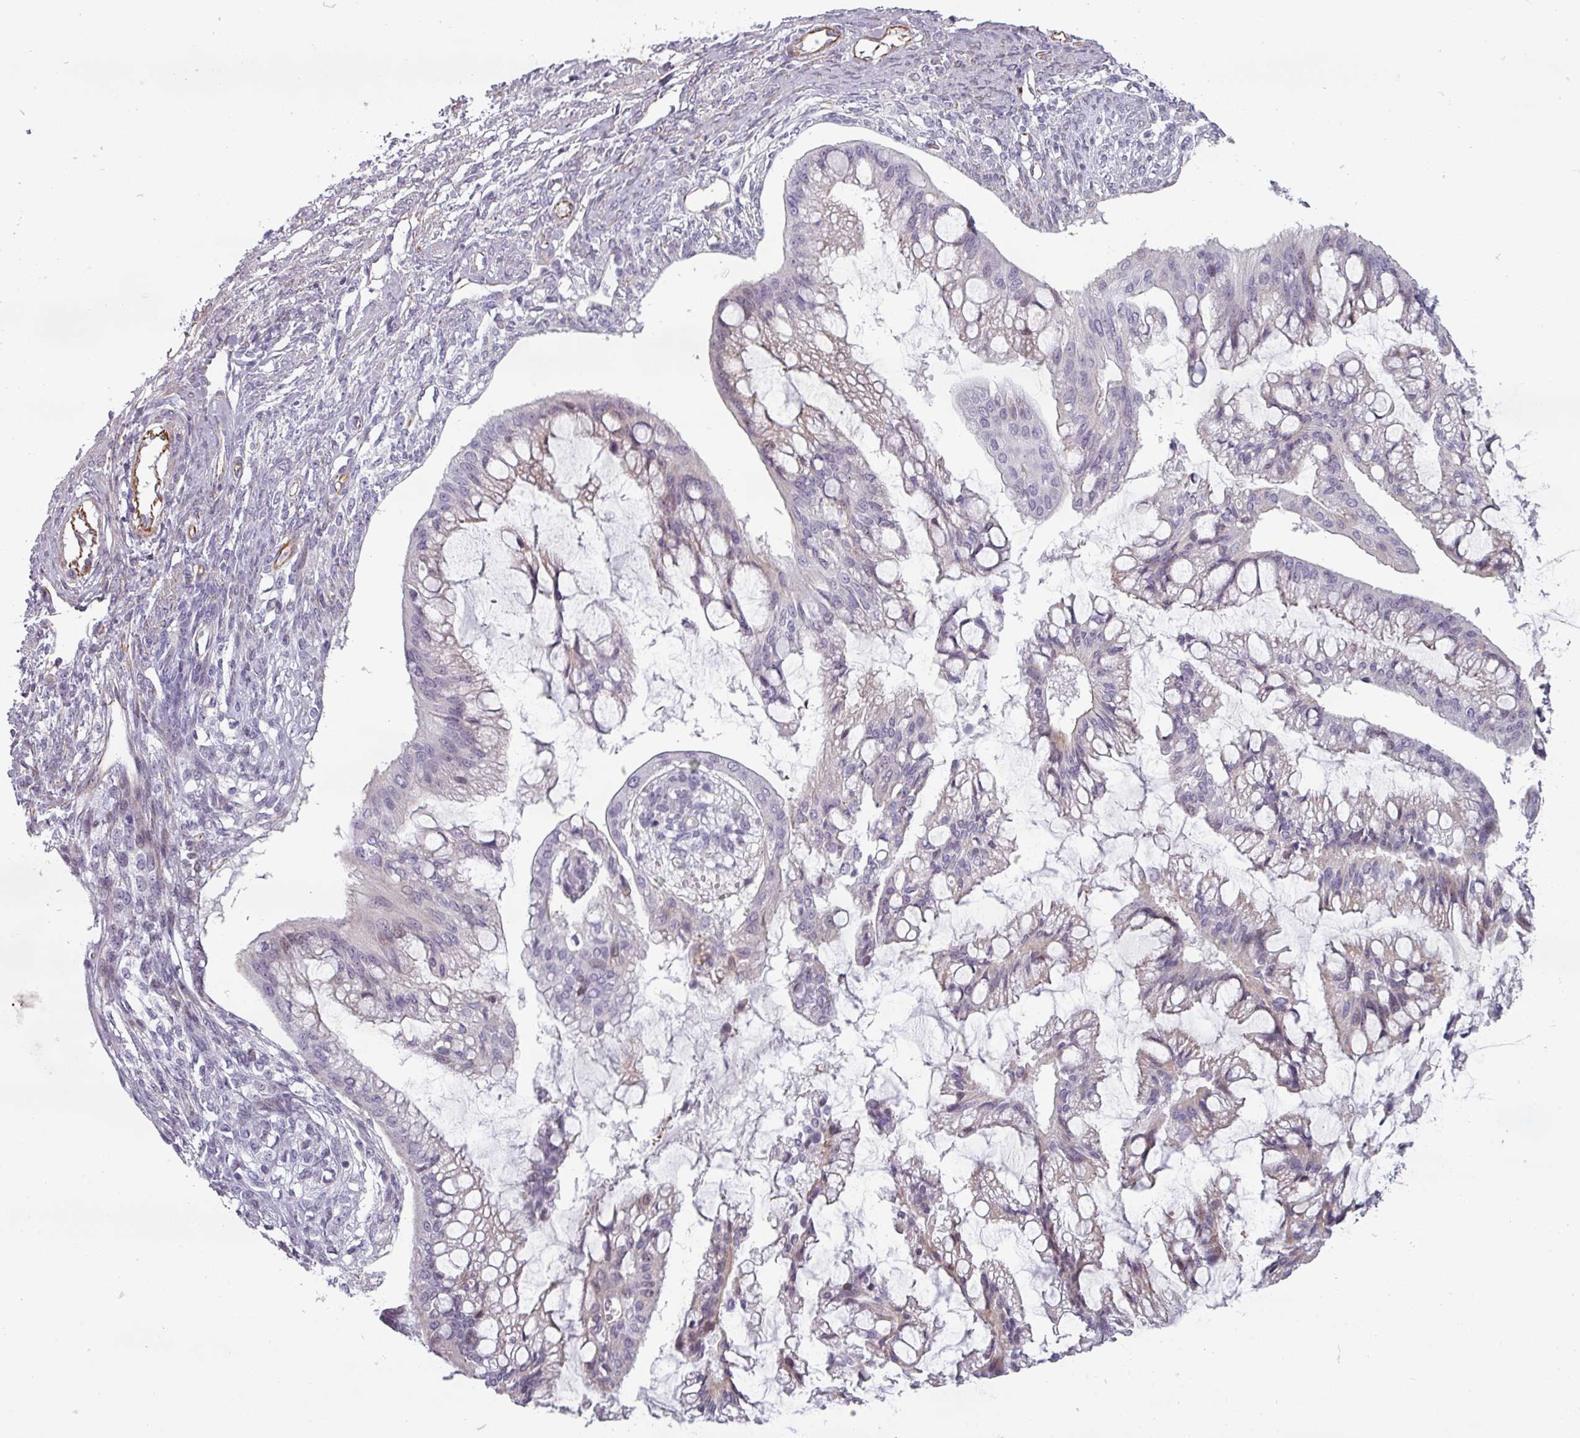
{"staining": {"intensity": "negative", "quantity": "none", "location": "none"}, "tissue": "ovarian cancer", "cell_type": "Tumor cells", "image_type": "cancer", "snomed": [{"axis": "morphology", "description": "Cystadenocarcinoma, mucinous, NOS"}, {"axis": "topography", "description": "Ovary"}], "caption": "Mucinous cystadenocarcinoma (ovarian) was stained to show a protein in brown. There is no significant positivity in tumor cells.", "gene": "CHRDL1", "patient": {"sex": "female", "age": 73}}